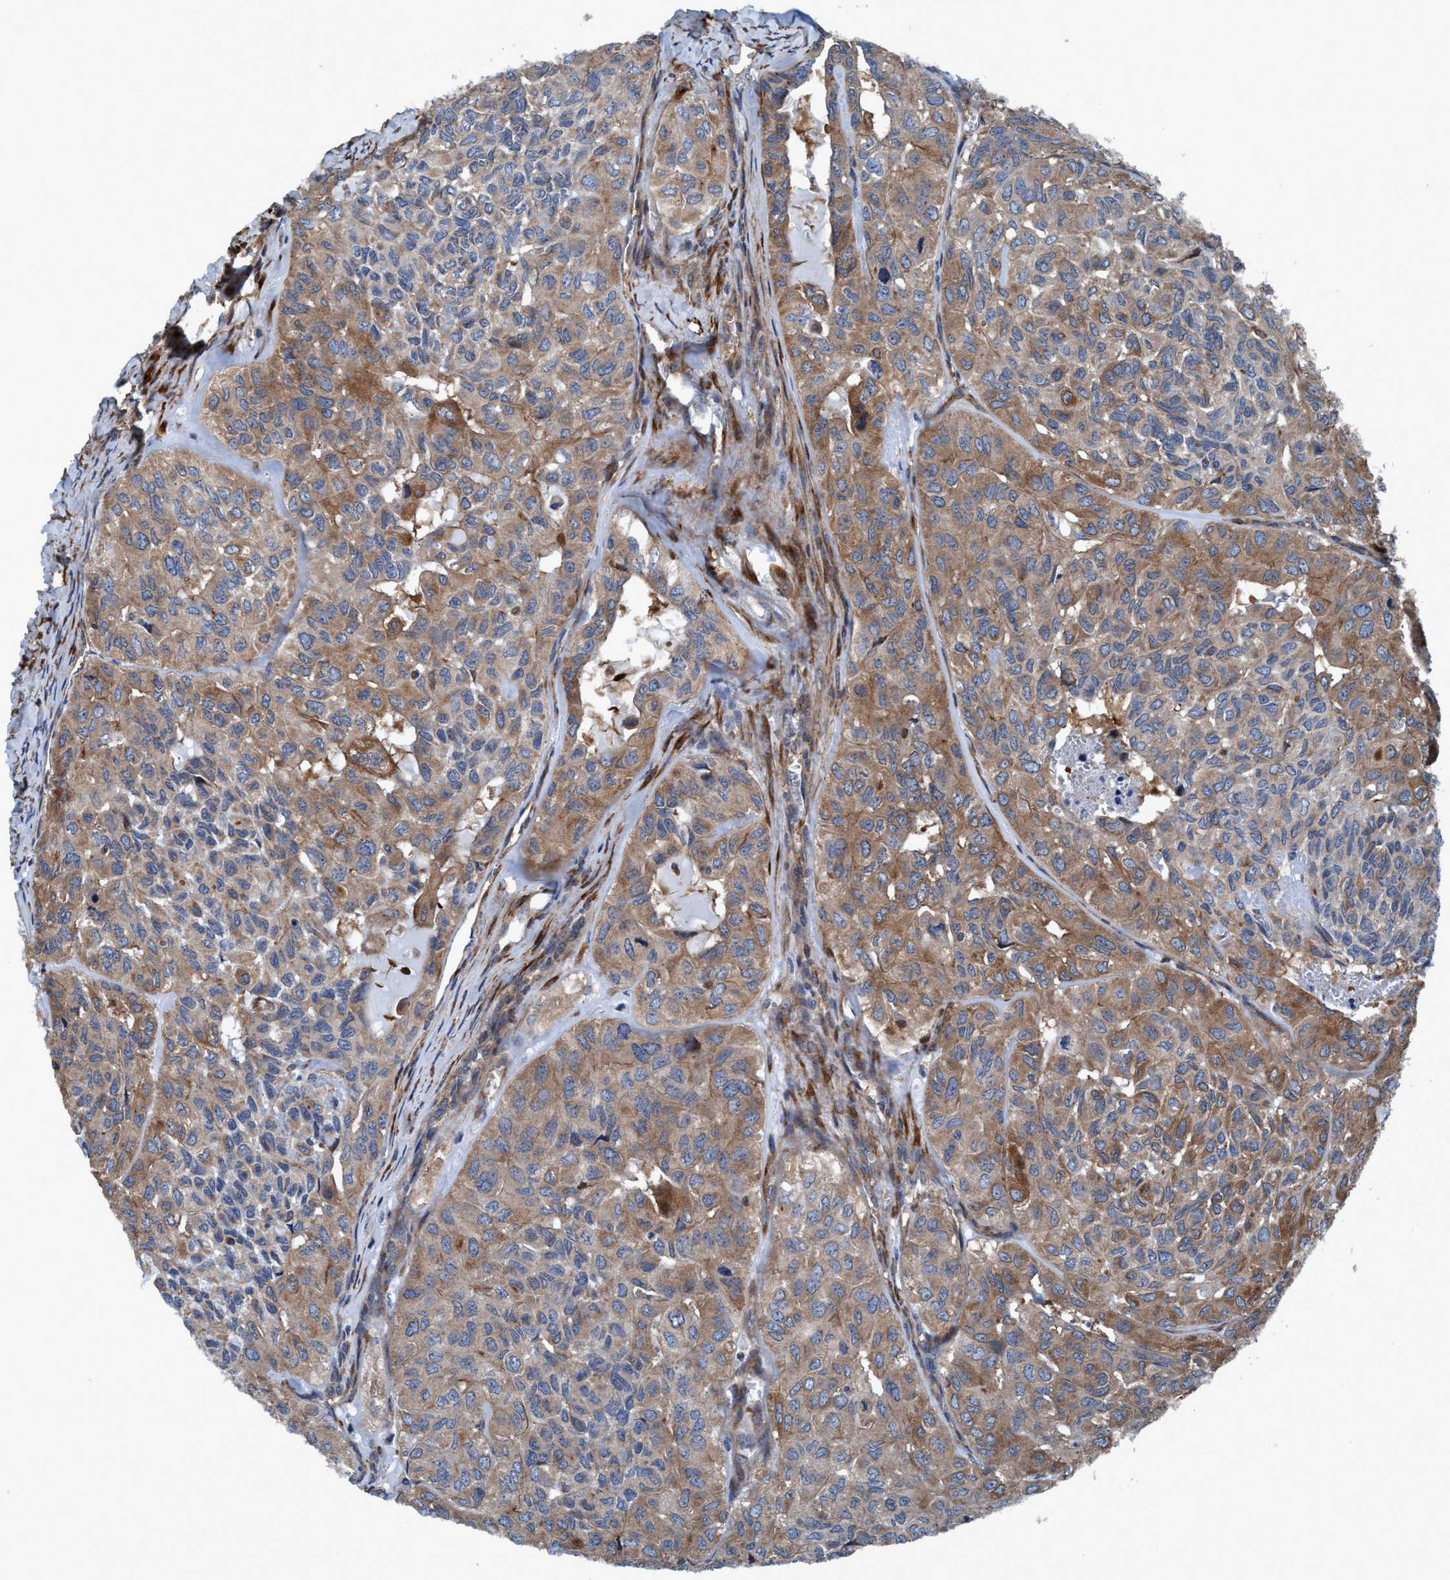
{"staining": {"intensity": "moderate", "quantity": ">75%", "location": "cytoplasmic/membranous"}, "tissue": "head and neck cancer", "cell_type": "Tumor cells", "image_type": "cancer", "snomed": [{"axis": "morphology", "description": "Adenocarcinoma, NOS"}, {"axis": "topography", "description": "Salivary gland, NOS"}, {"axis": "topography", "description": "Head-Neck"}], "caption": "Immunohistochemical staining of human head and neck cancer demonstrates moderate cytoplasmic/membranous protein staining in about >75% of tumor cells.", "gene": "NMT1", "patient": {"sex": "female", "age": 76}}